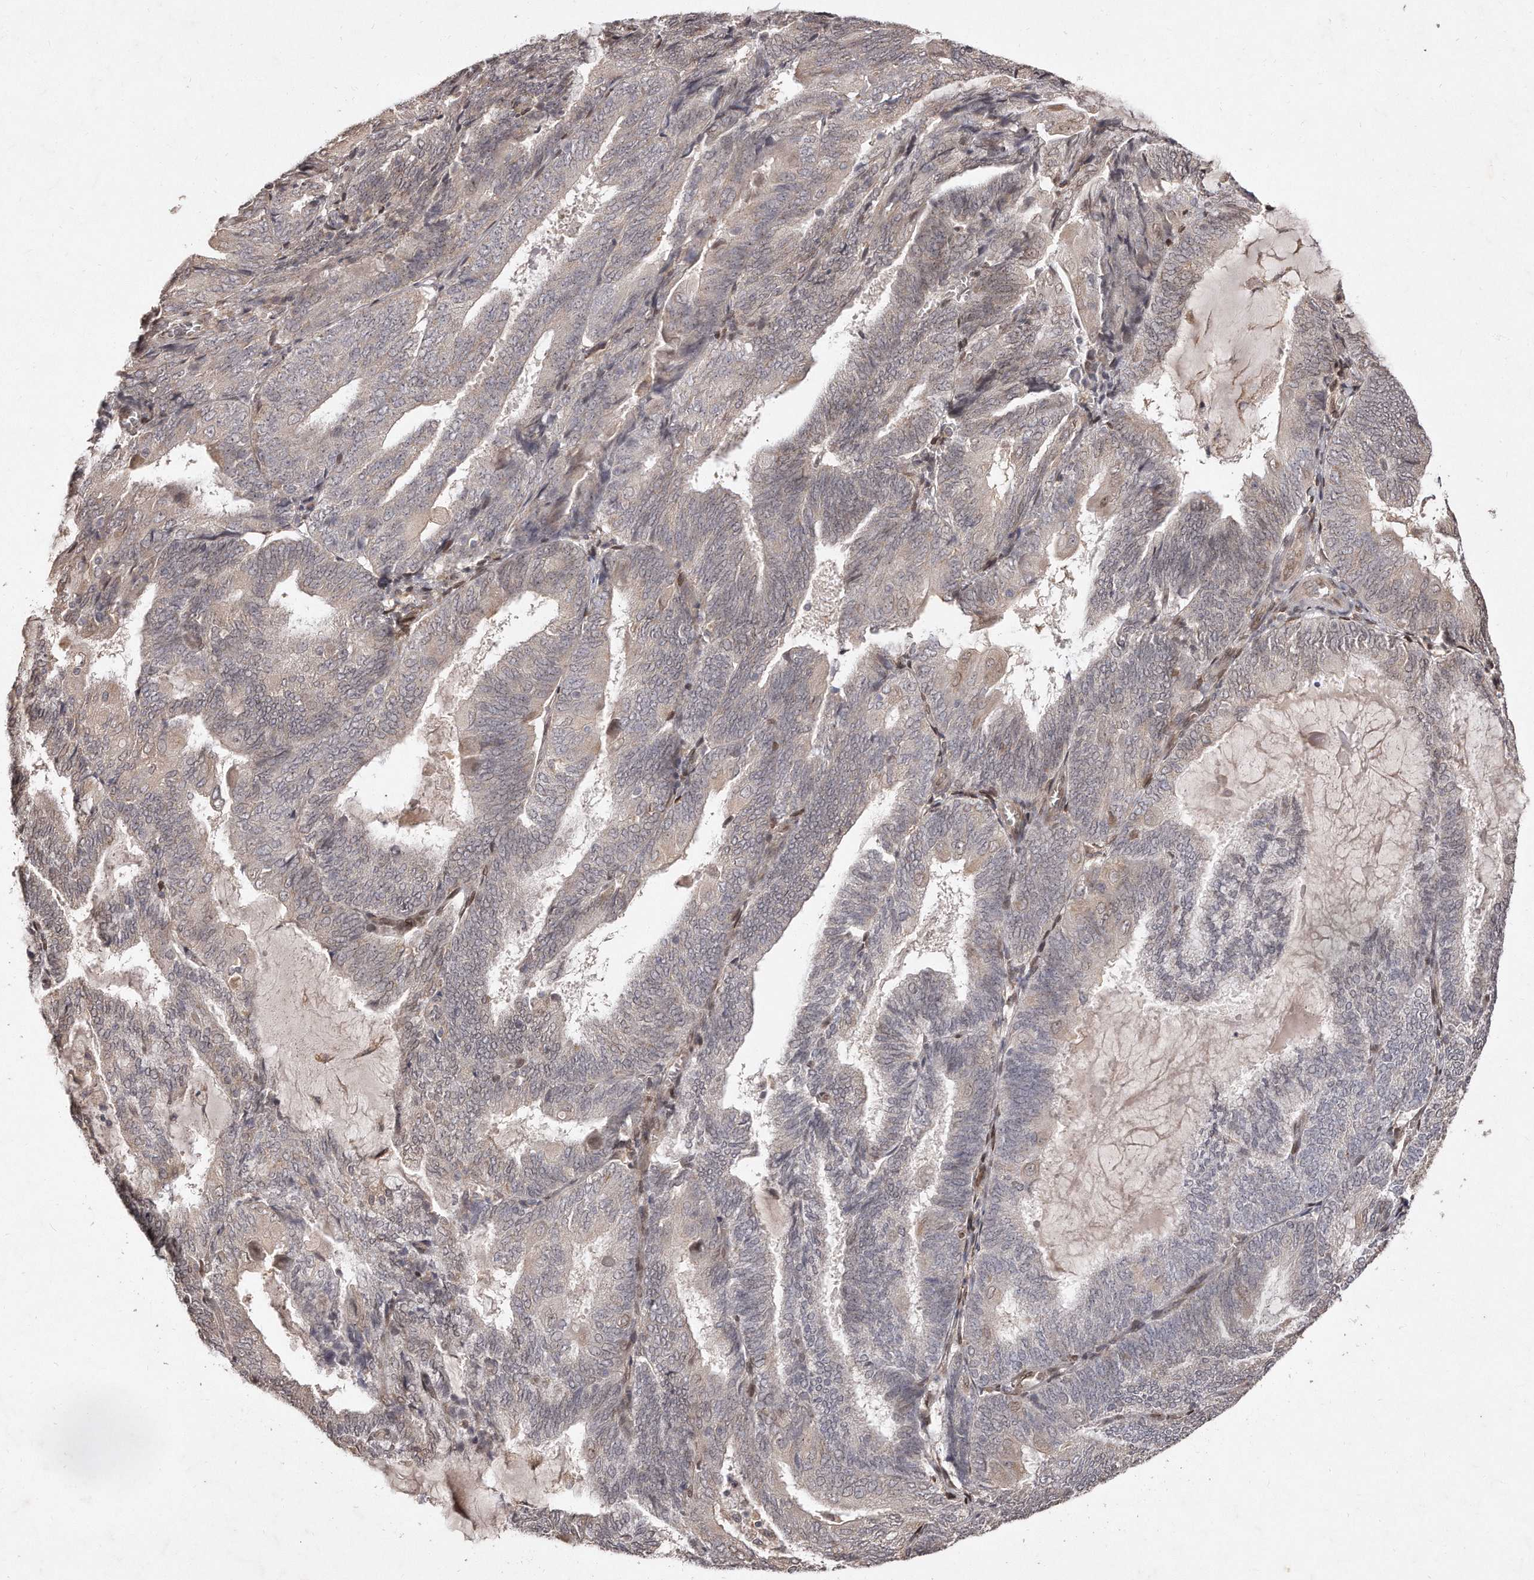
{"staining": {"intensity": "moderate", "quantity": "<25%", "location": "cytoplasmic/membranous,nuclear"}, "tissue": "endometrial cancer", "cell_type": "Tumor cells", "image_type": "cancer", "snomed": [{"axis": "morphology", "description": "Adenocarcinoma, NOS"}, {"axis": "topography", "description": "Endometrium"}], "caption": "Endometrial cancer stained for a protein displays moderate cytoplasmic/membranous and nuclear positivity in tumor cells. The staining is performed using DAB brown chromogen to label protein expression. The nuclei are counter-stained blue using hematoxylin.", "gene": "HASPIN", "patient": {"sex": "female", "age": 81}}